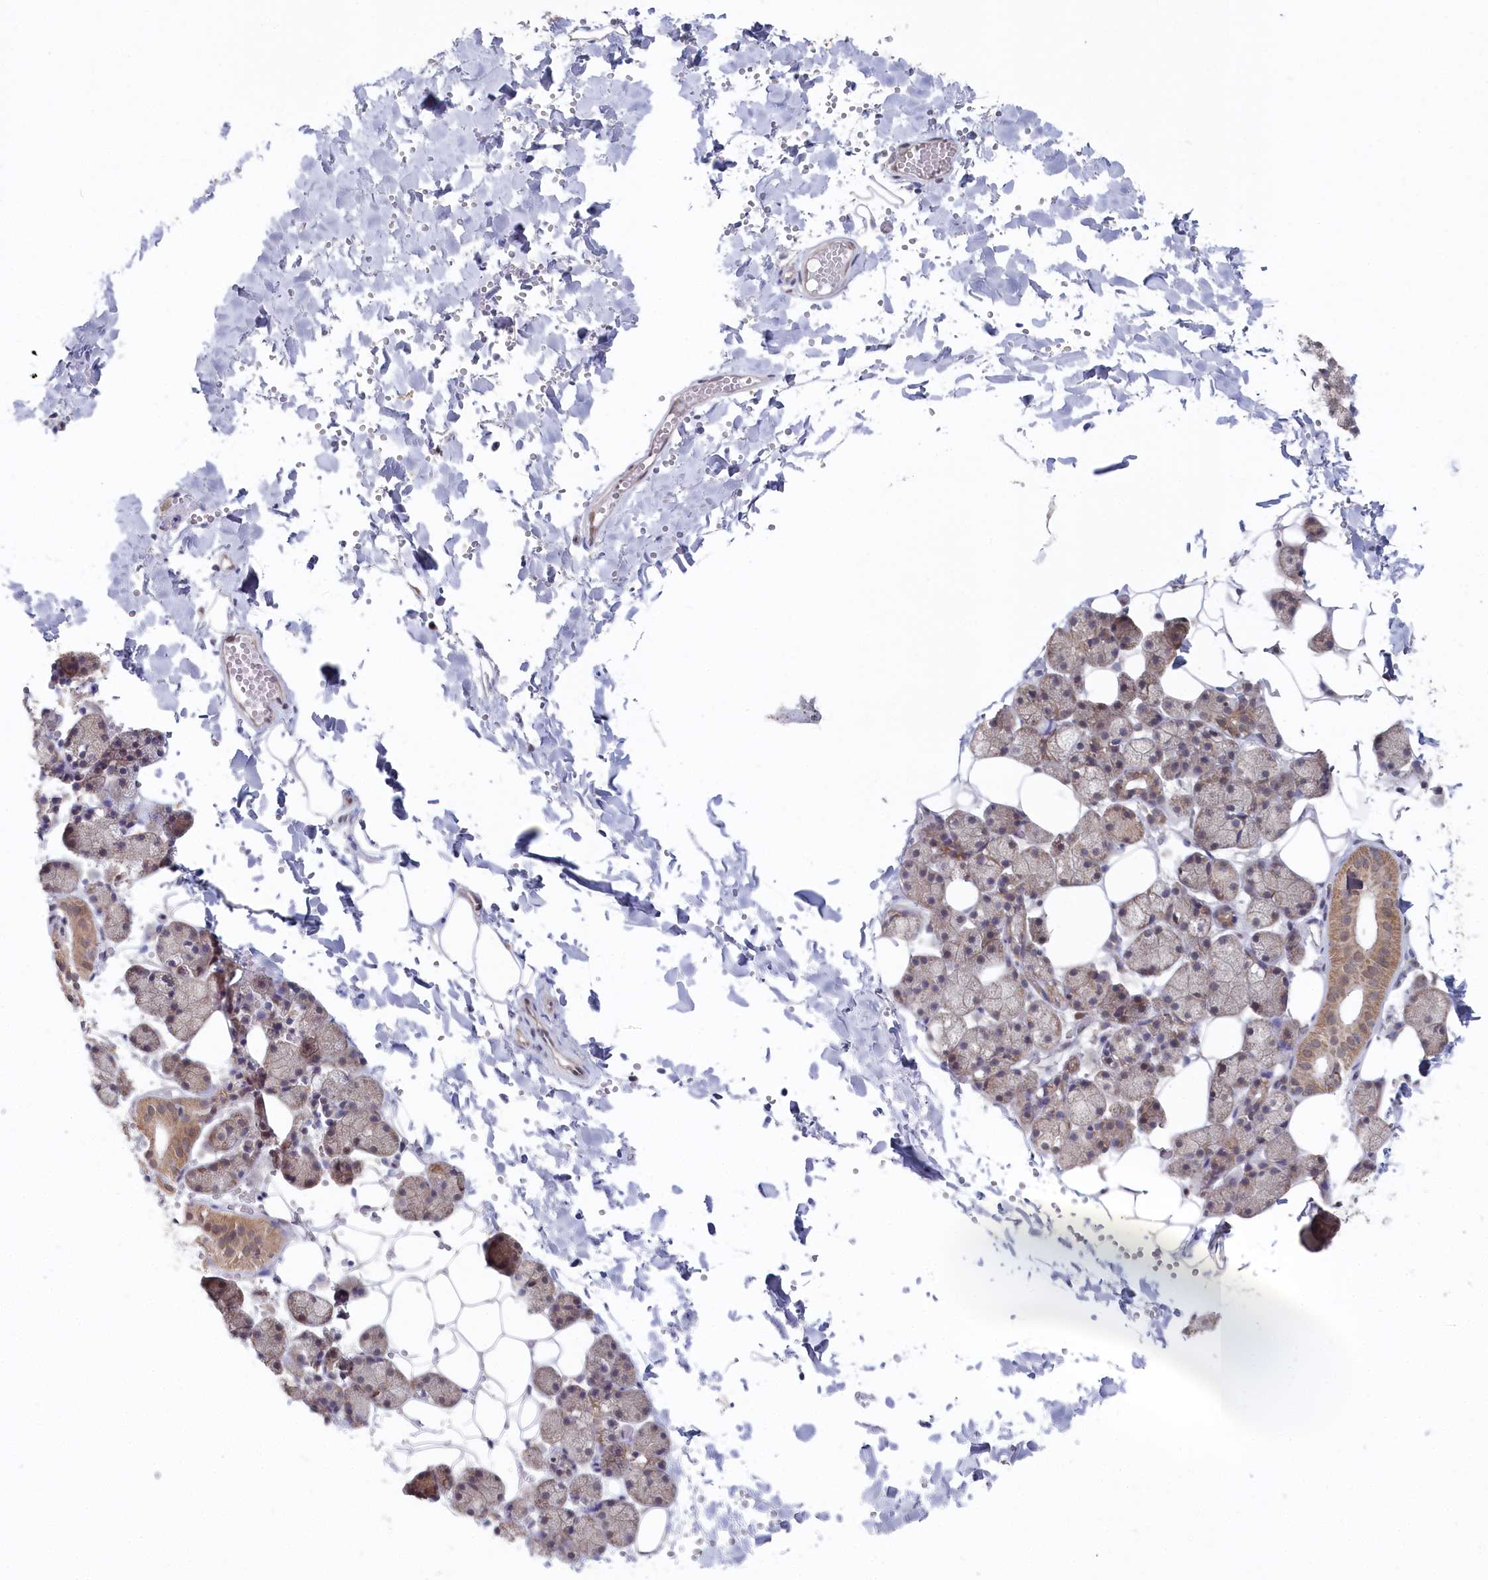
{"staining": {"intensity": "weak", "quantity": "25%-75%", "location": "cytoplasmic/membranous"}, "tissue": "salivary gland", "cell_type": "Glandular cells", "image_type": "normal", "snomed": [{"axis": "morphology", "description": "Normal tissue, NOS"}, {"axis": "topography", "description": "Salivary gland"}], "caption": "Immunohistochemical staining of unremarkable human salivary gland shows 25%-75% levels of weak cytoplasmic/membranous protein staining in about 25%-75% of glandular cells.", "gene": "WAPL", "patient": {"sex": "female", "age": 33}}